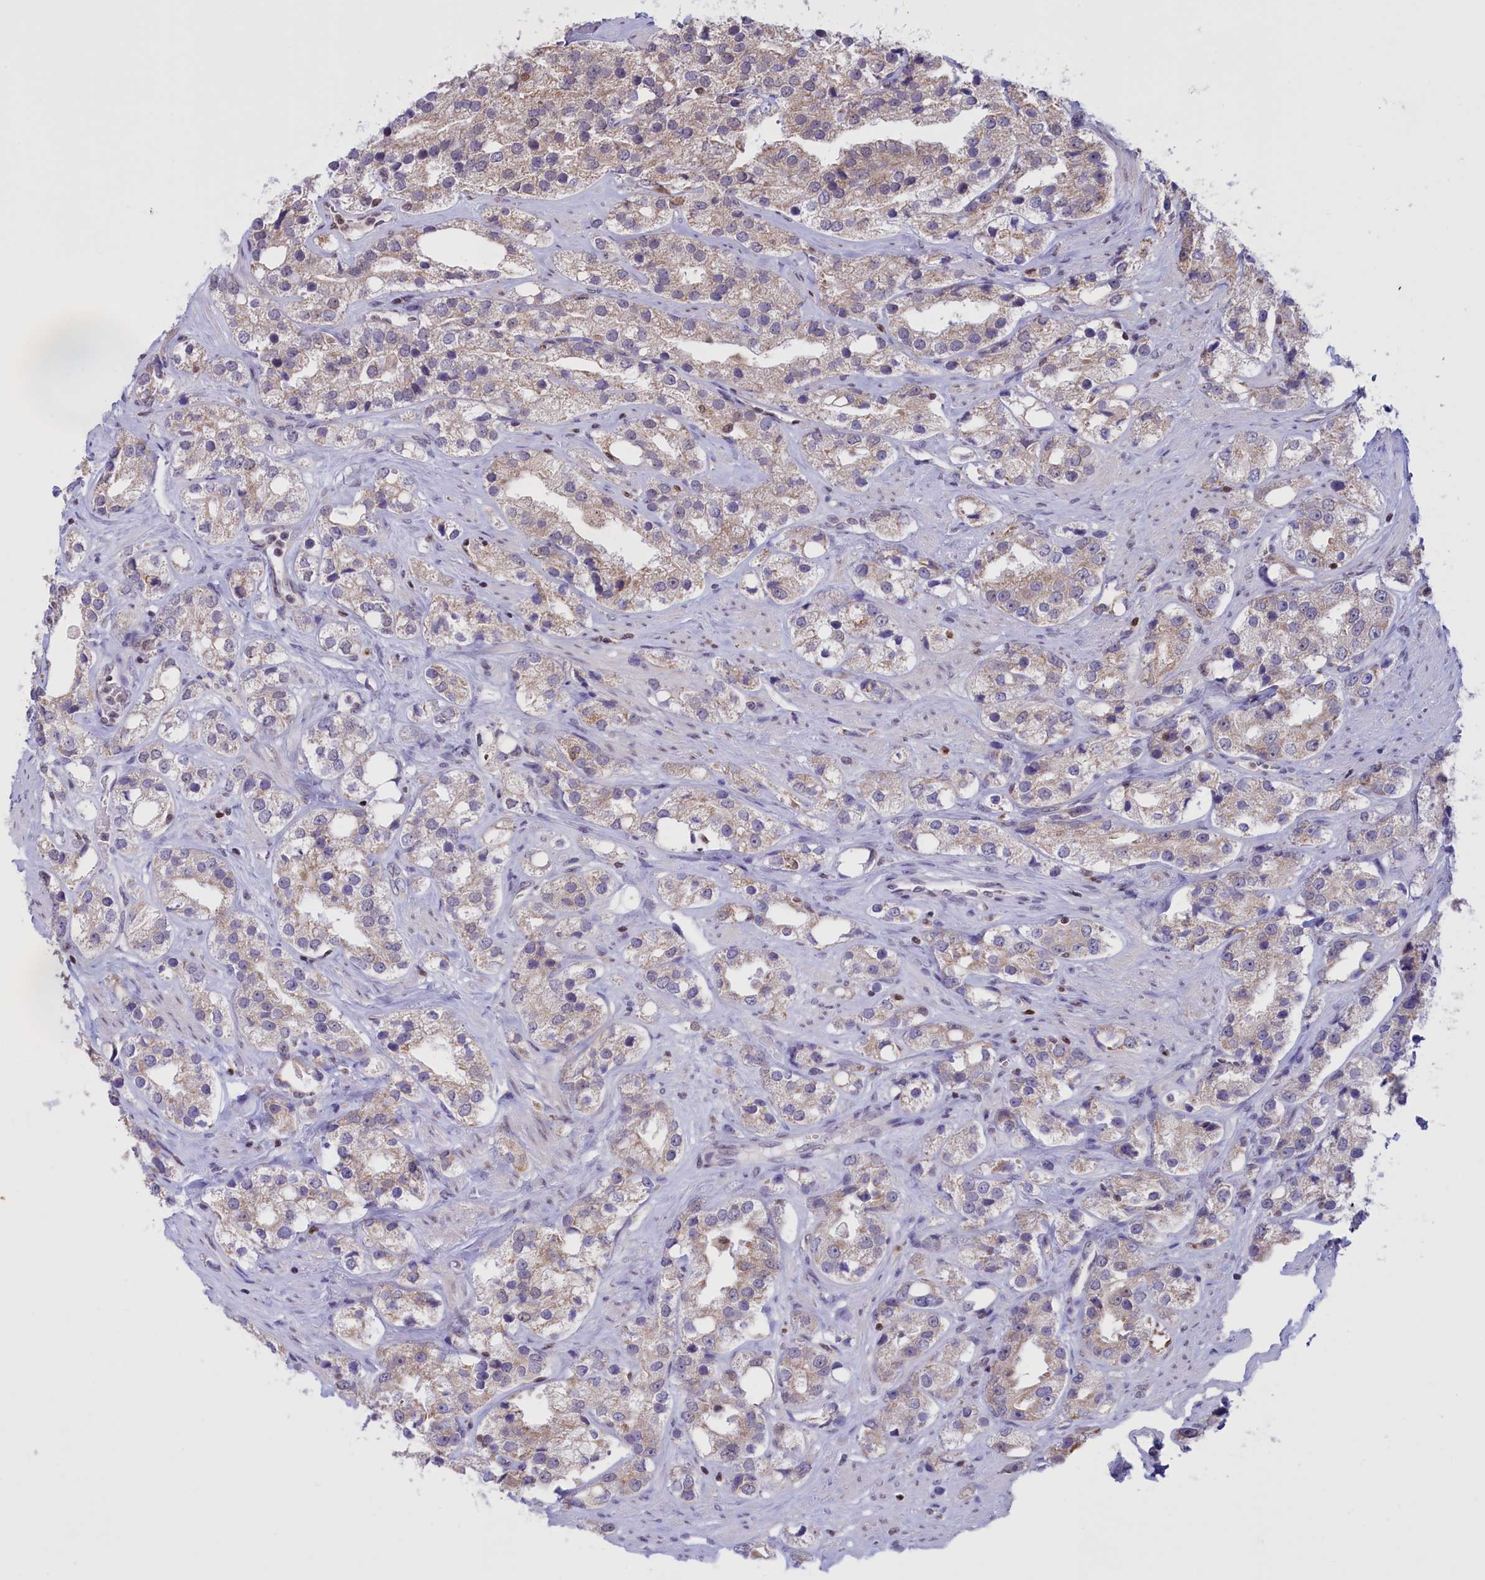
{"staining": {"intensity": "weak", "quantity": "<25%", "location": "cytoplasmic/membranous"}, "tissue": "prostate cancer", "cell_type": "Tumor cells", "image_type": "cancer", "snomed": [{"axis": "morphology", "description": "Adenocarcinoma, NOS"}, {"axis": "topography", "description": "Prostate"}], "caption": "A micrograph of human prostate cancer (adenocarcinoma) is negative for staining in tumor cells. The staining is performed using DAB (3,3'-diaminobenzidine) brown chromogen with nuclei counter-stained in using hematoxylin.", "gene": "IZUMO2", "patient": {"sex": "male", "age": 79}}